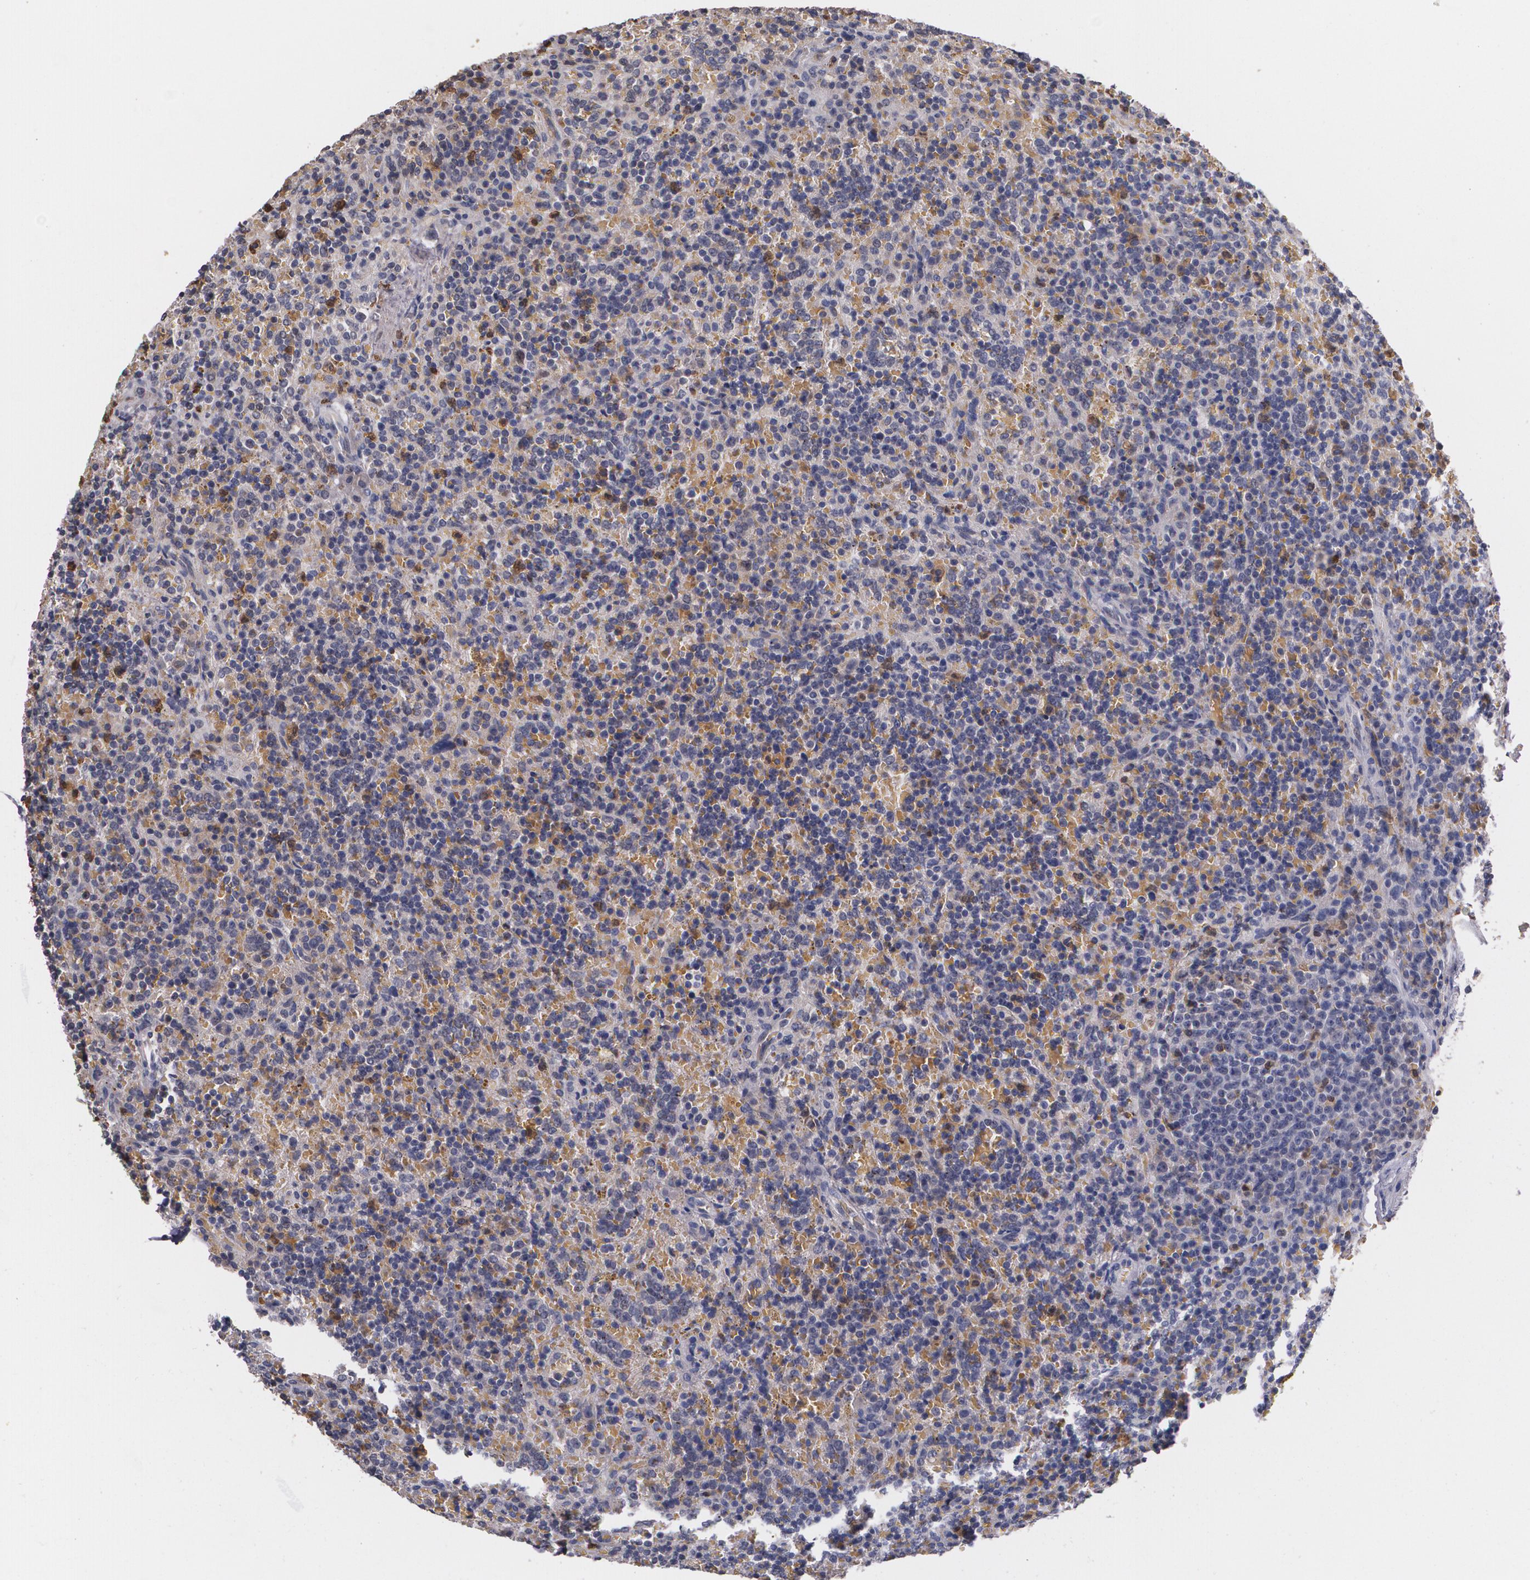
{"staining": {"intensity": "weak", "quantity": "<25%", "location": "cytoplasmic/membranous"}, "tissue": "lymphoma", "cell_type": "Tumor cells", "image_type": "cancer", "snomed": [{"axis": "morphology", "description": "Malignant lymphoma, non-Hodgkin's type, Low grade"}, {"axis": "topography", "description": "Spleen"}], "caption": "A high-resolution image shows IHC staining of lymphoma, which reveals no significant positivity in tumor cells.", "gene": "PTS", "patient": {"sex": "male", "age": 67}}